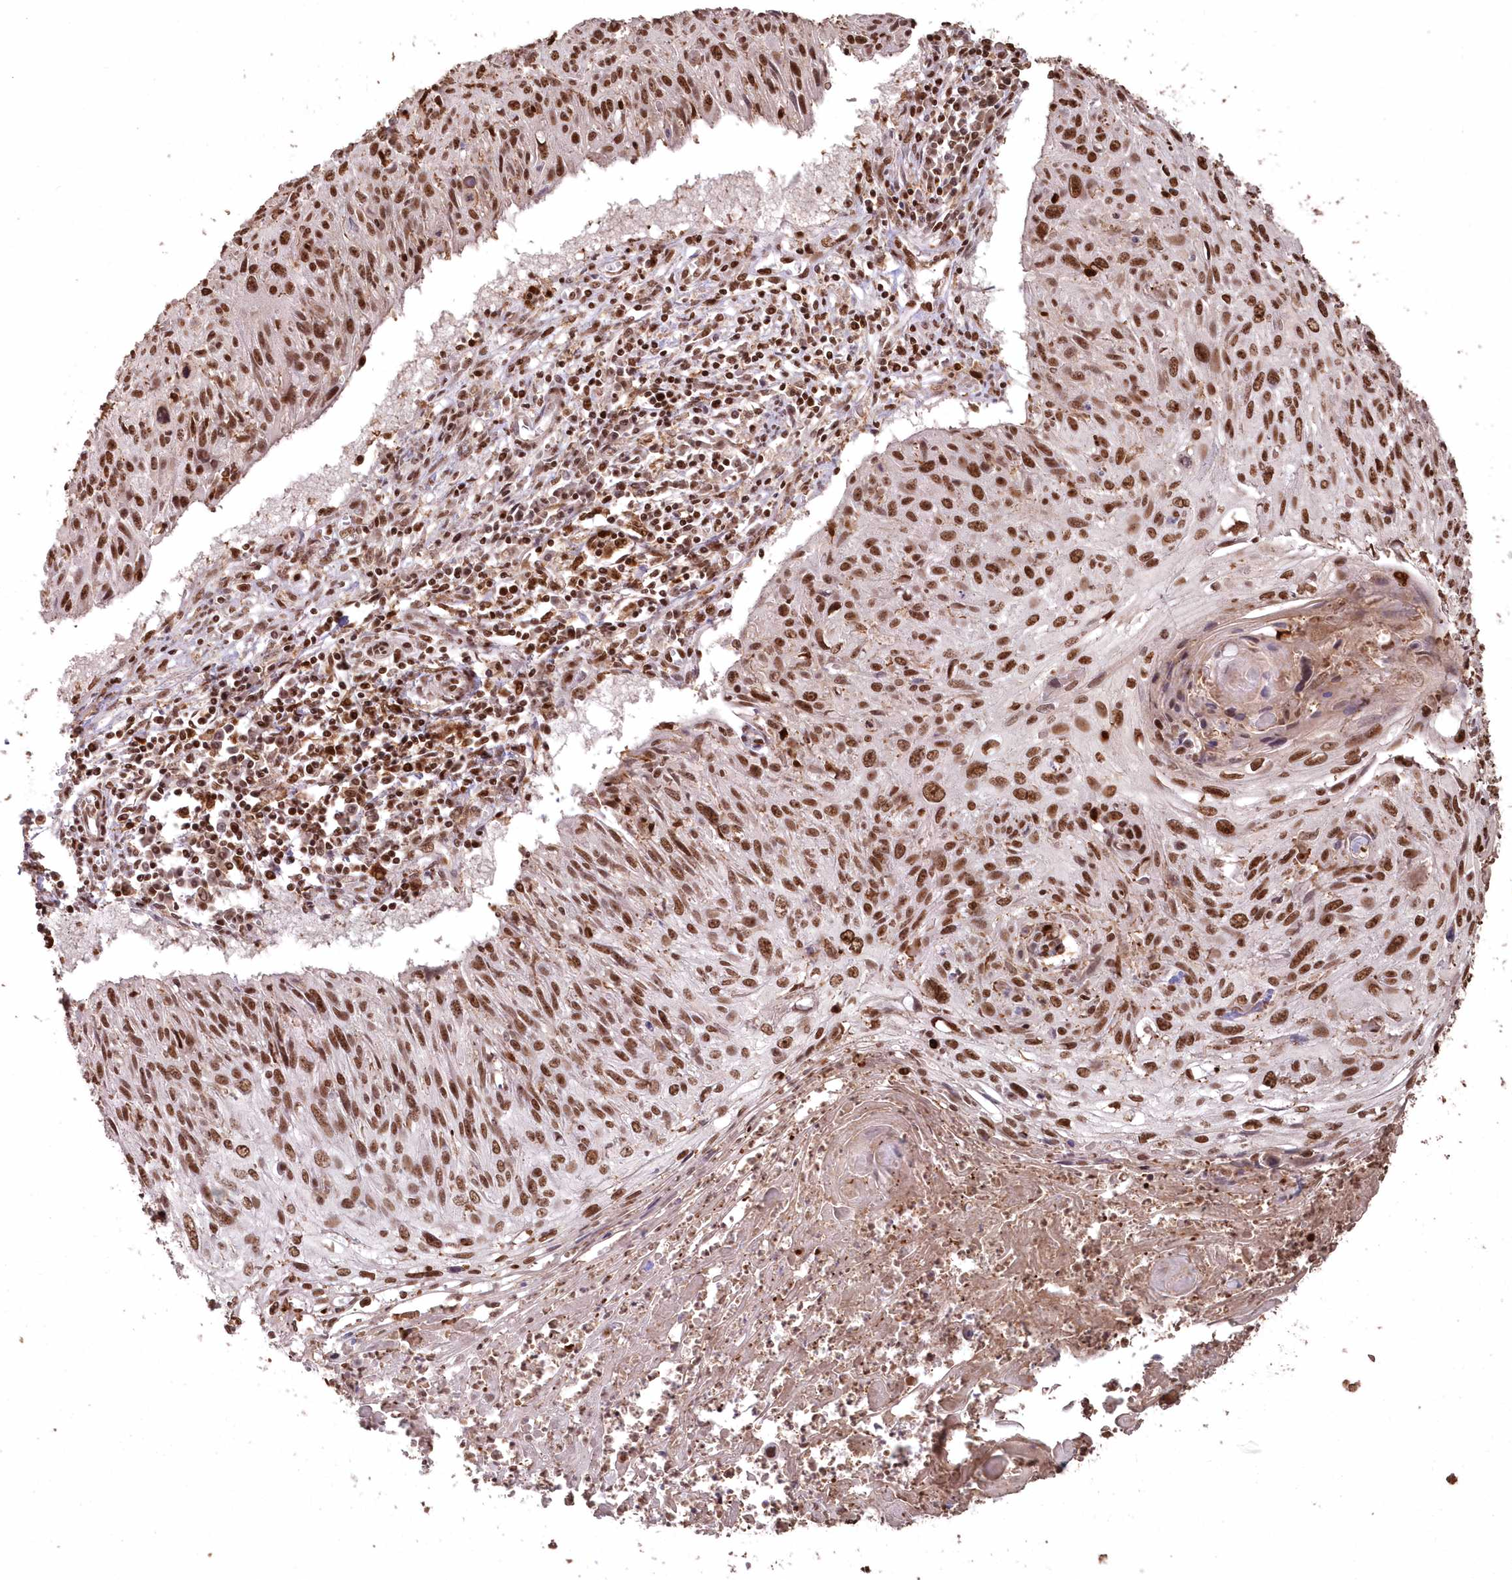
{"staining": {"intensity": "strong", "quantity": ">75%", "location": "nuclear"}, "tissue": "cervical cancer", "cell_type": "Tumor cells", "image_type": "cancer", "snomed": [{"axis": "morphology", "description": "Squamous cell carcinoma, NOS"}, {"axis": "topography", "description": "Cervix"}], "caption": "A photomicrograph of squamous cell carcinoma (cervical) stained for a protein demonstrates strong nuclear brown staining in tumor cells.", "gene": "PDS5A", "patient": {"sex": "female", "age": 51}}